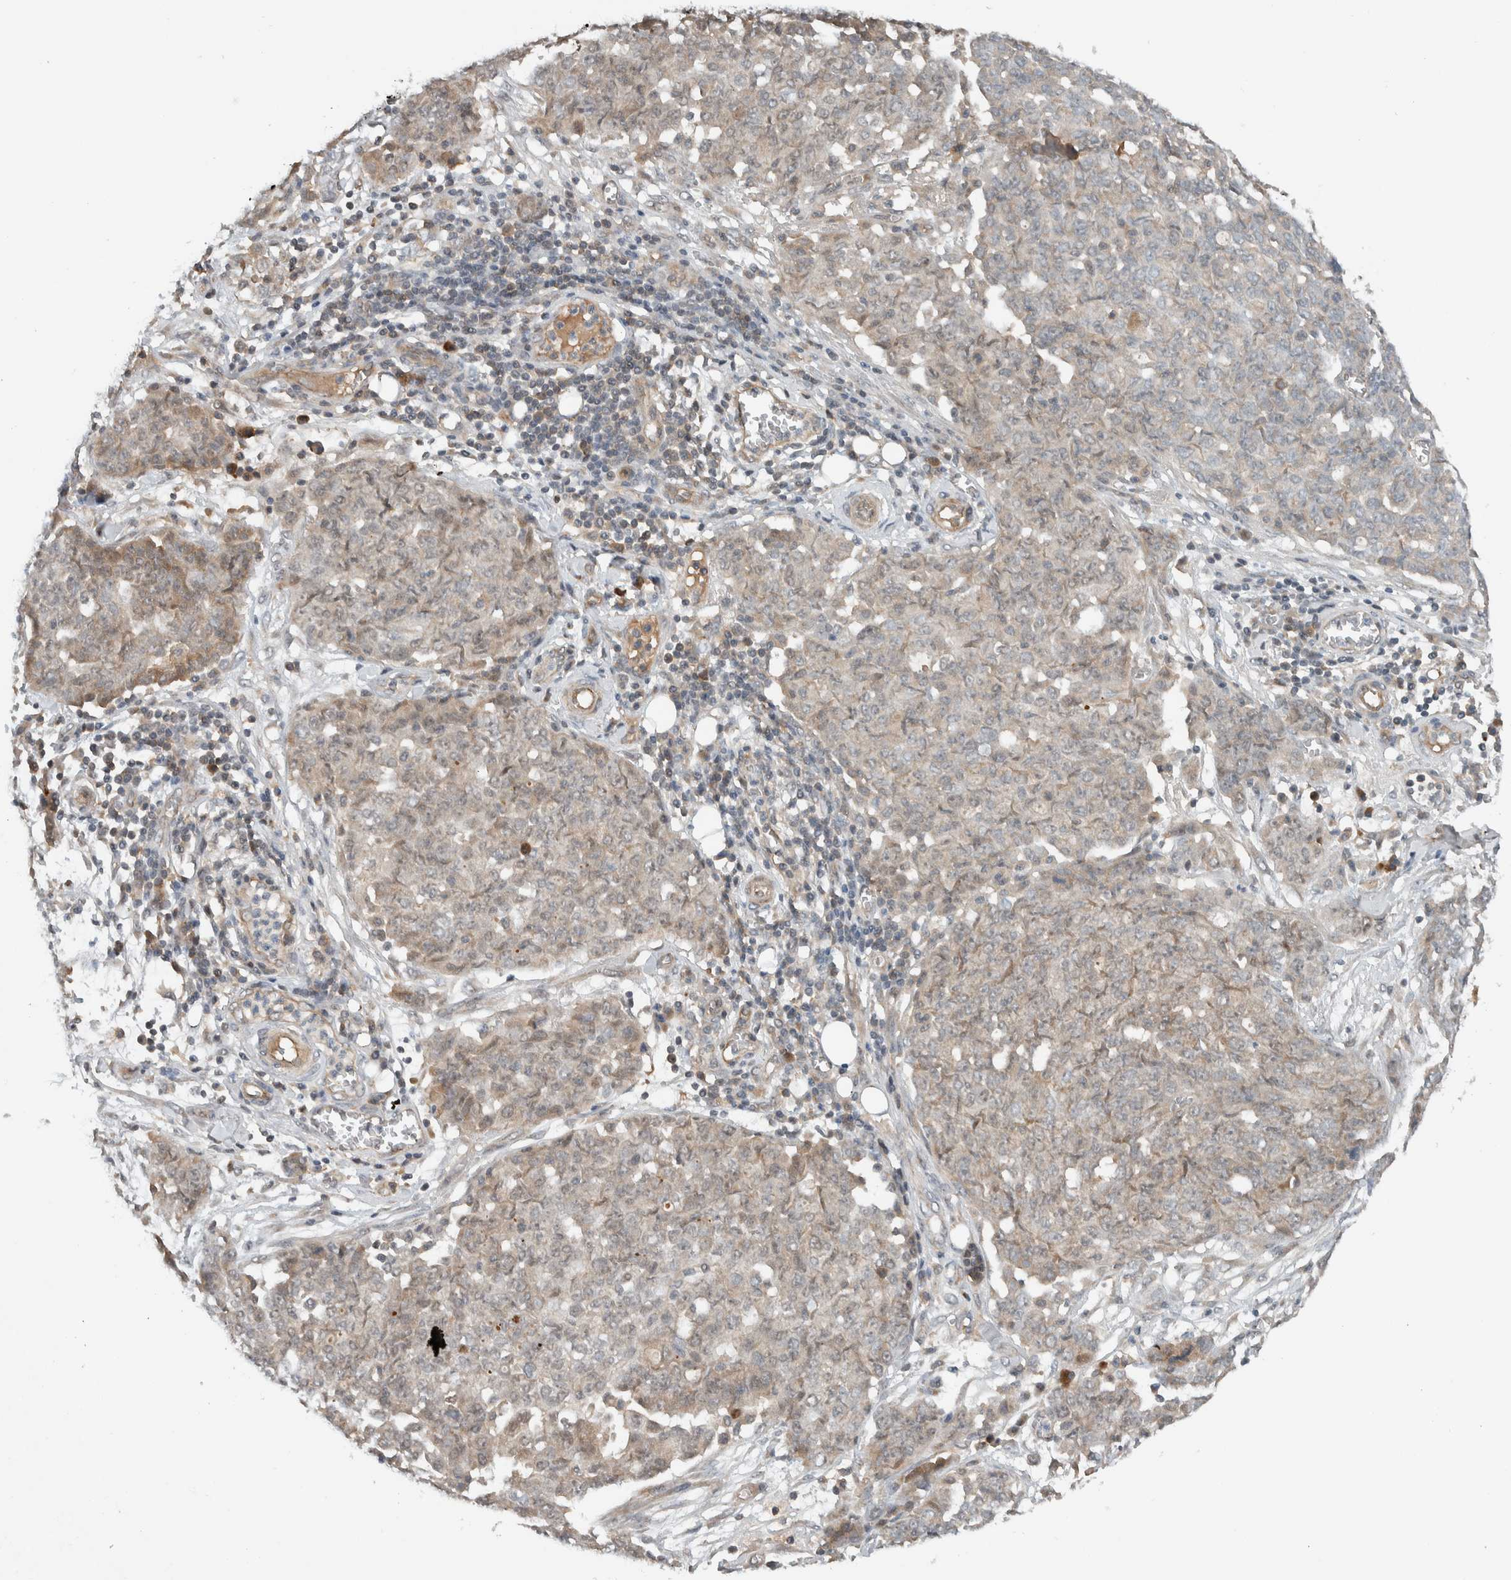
{"staining": {"intensity": "weak", "quantity": "<25%", "location": "cytoplasmic/membranous"}, "tissue": "ovarian cancer", "cell_type": "Tumor cells", "image_type": "cancer", "snomed": [{"axis": "morphology", "description": "Cystadenocarcinoma, serous, NOS"}, {"axis": "topography", "description": "Soft tissue"}, {"axis": "topography", "description": "Ovary"}], "caption": "This histopathology image is of ovarian serous cystadenocarcinoma stained with IHC to label a protein in brown with the nuclei are counter-stained blue. There is no staining in tumor cells.", "gene": "ARMC7", "patient": {"sex": "female", "age": 57}}